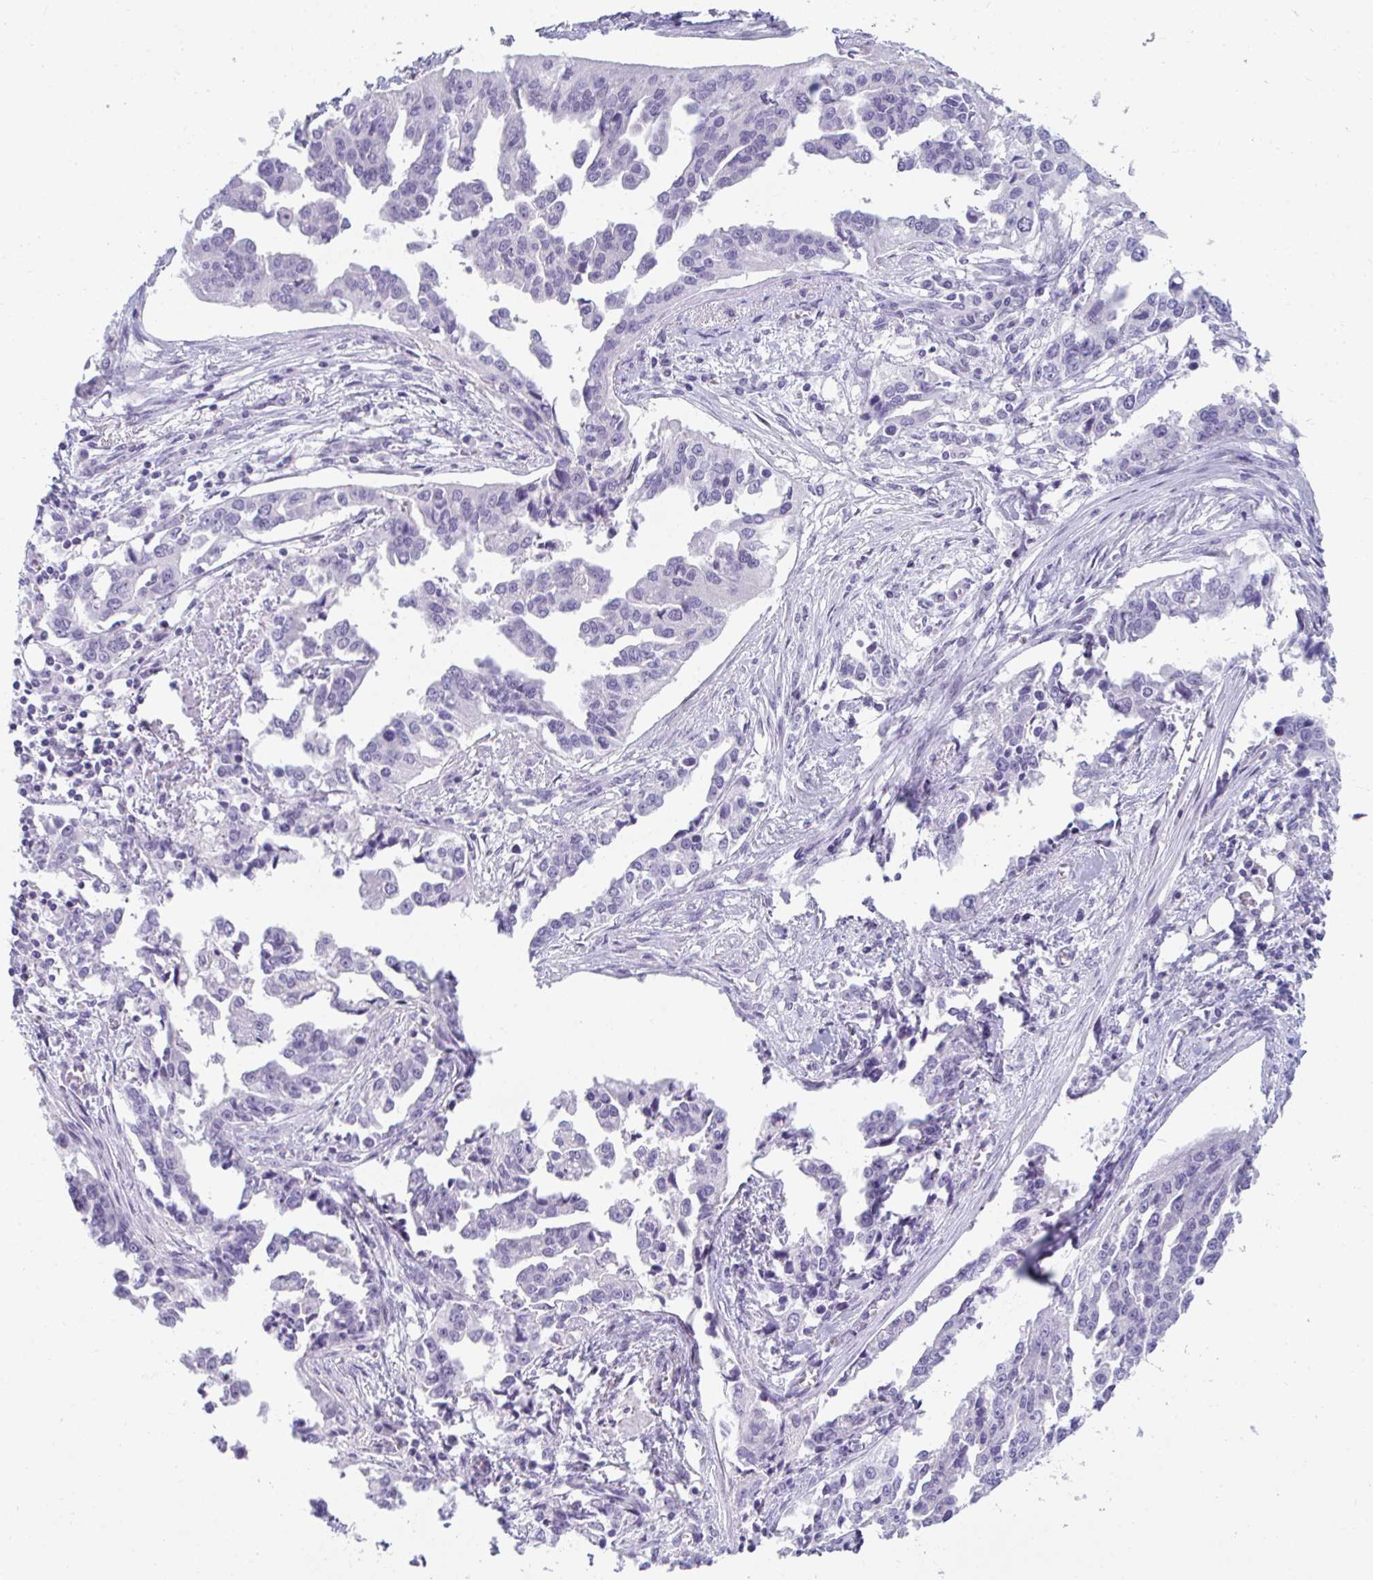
{"staining": {"intensity": "negative", "quantity": "none", "location": "none"}, "tissue": "ovarian cancer", "cell_type": "Tumor cells", "image_type": "cancer", "snomed": [{"axis": "morphology", "description": "Cystadenocarcinoma, serous, NOS"}, {"axis": "topography", "description": "Ovary"}], "caption": "Human ovarian cancer (serous cystadenocarcinoma) stained for a protein using immunohistochemistry exhibits no staining in tumor cells.", "gene": "TTC30B", "patient": {"sex": "female", "age": 75}}